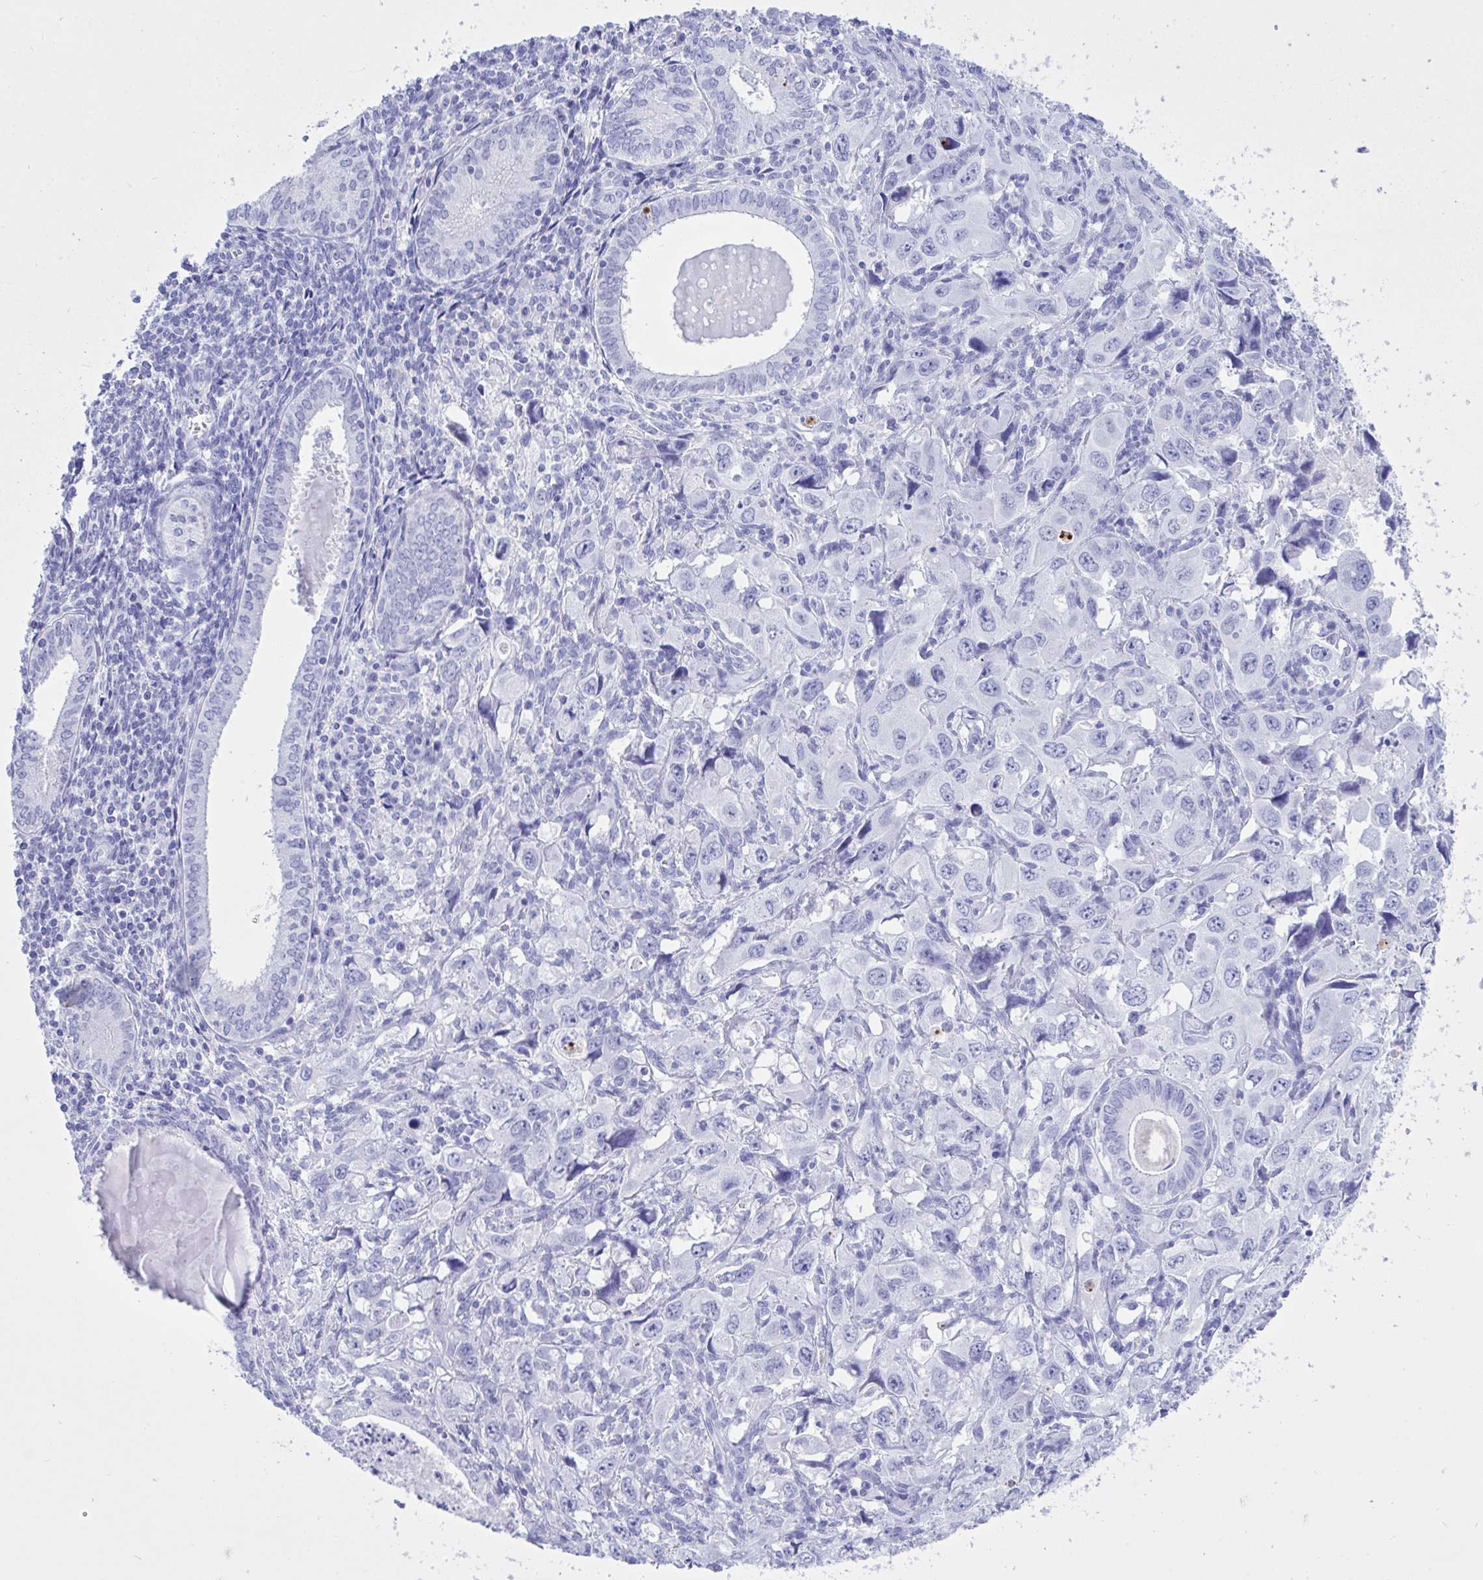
{"staining": {"intensity": "negative", "quantity": "none", "location": "none"}, "tissue": "endometrial cancer", "cell_type": "Tumor cells", "image_type": "cancer", "snomed": [{"axis": "morphology", "description": "Adenocarcinoma, NOS"}, {"axis": "topography", "description": "Uterus"}], "caption": "Tumor cells show no significant protein expression in adenocarcinoma (endometrial).", "gene": "BEX5", "patient": {"sex": "female", "age": 62}}